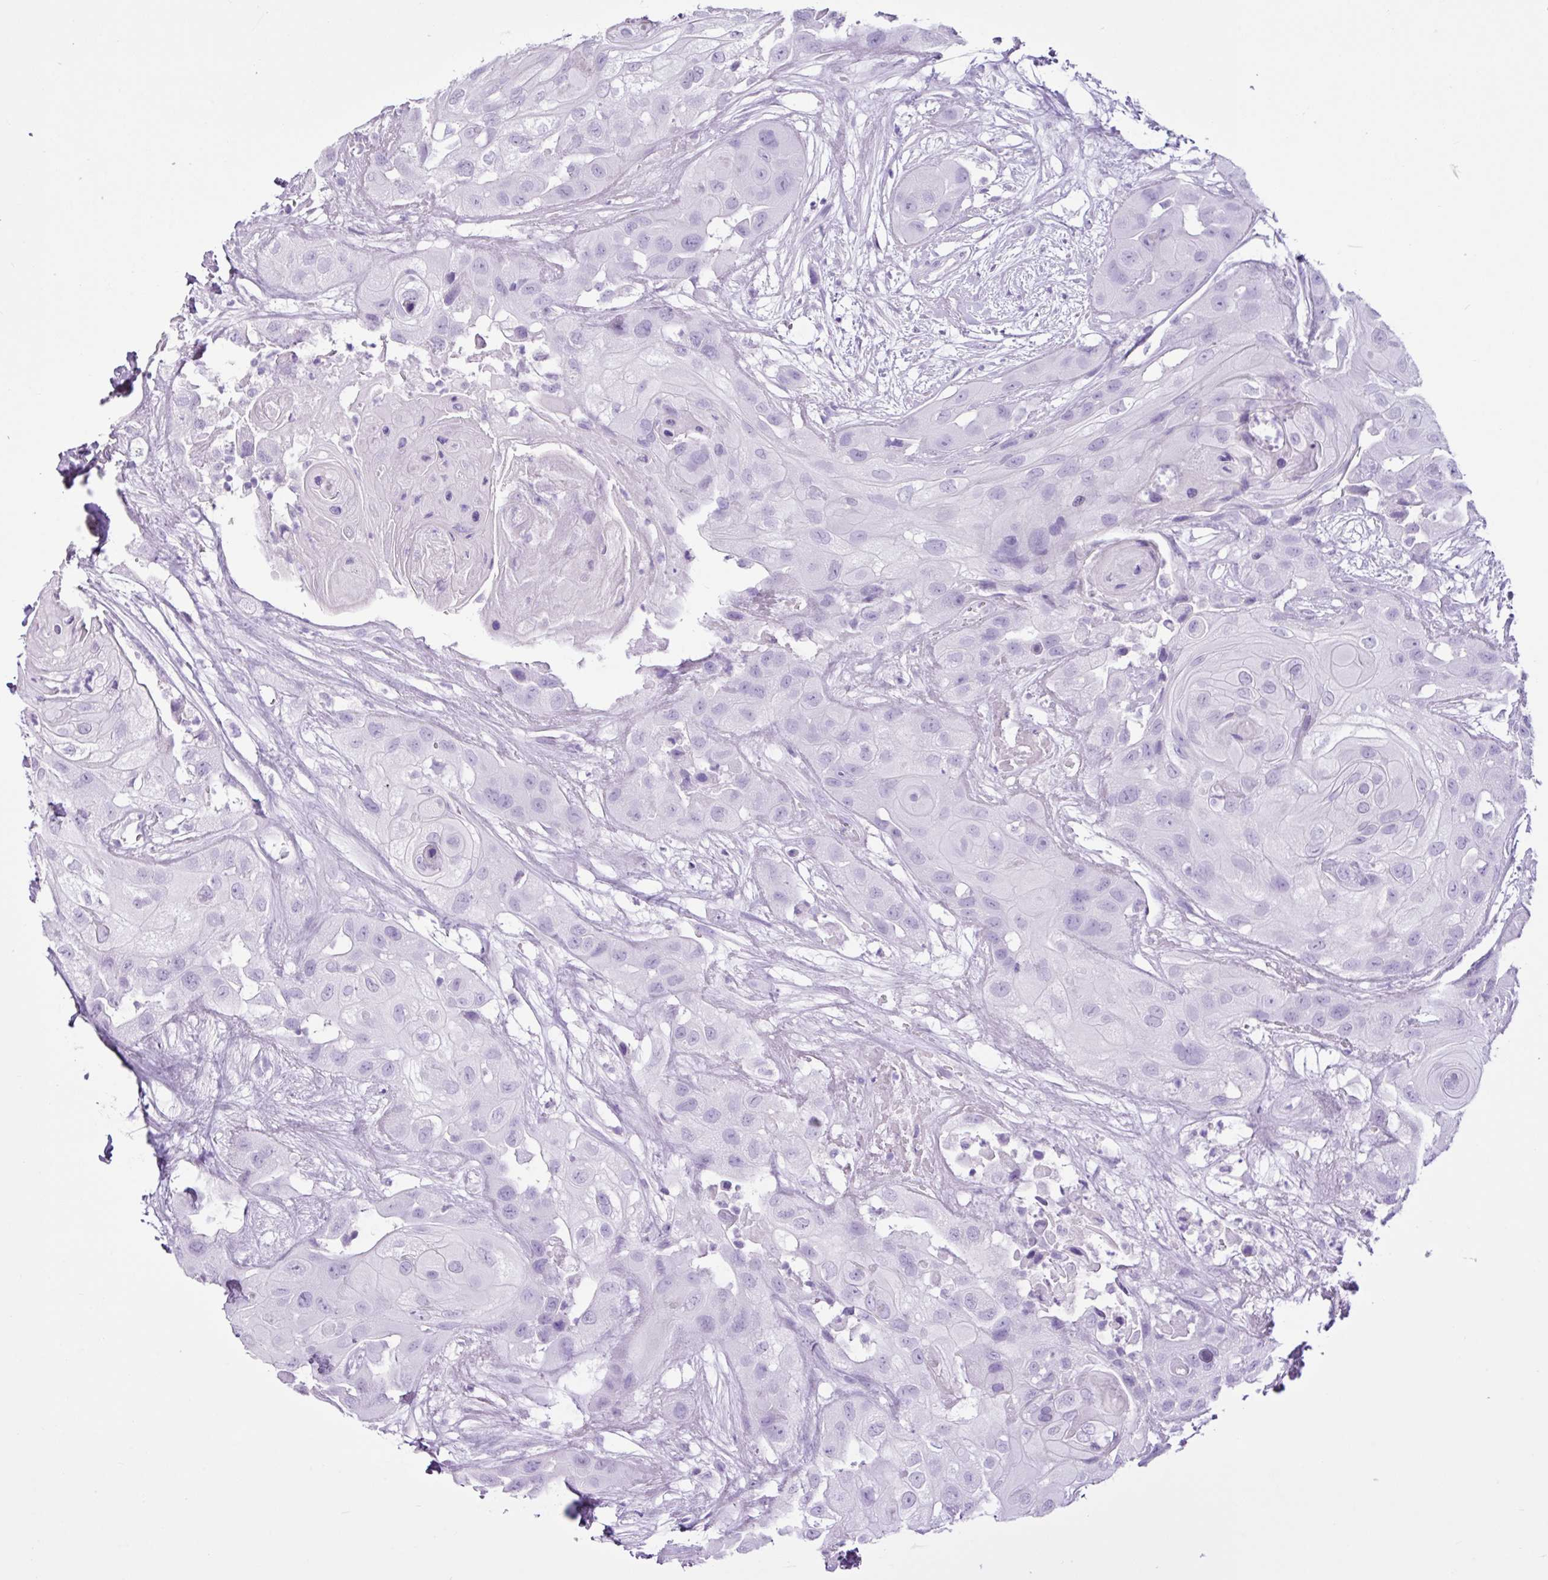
{"staining": {"intensity": "negative", "quantity": "none", "location": "none"}, "tissue": "head and neck cancer", "cell_type": "Tumor cells", "image_type": "cancer", "snomed": [{"axis": "morphology", "description": "Squamous cell carcinoma, NOS"}, {"axis": "topography", "description": "Head-Neck"}], "caption": "Head and neck squamous cell carcinoma was stained to show a protein in brown. There is no significant staining in tumor cells.", "gene": "PGR", "patient": {"sex": "male", "age": 83}}